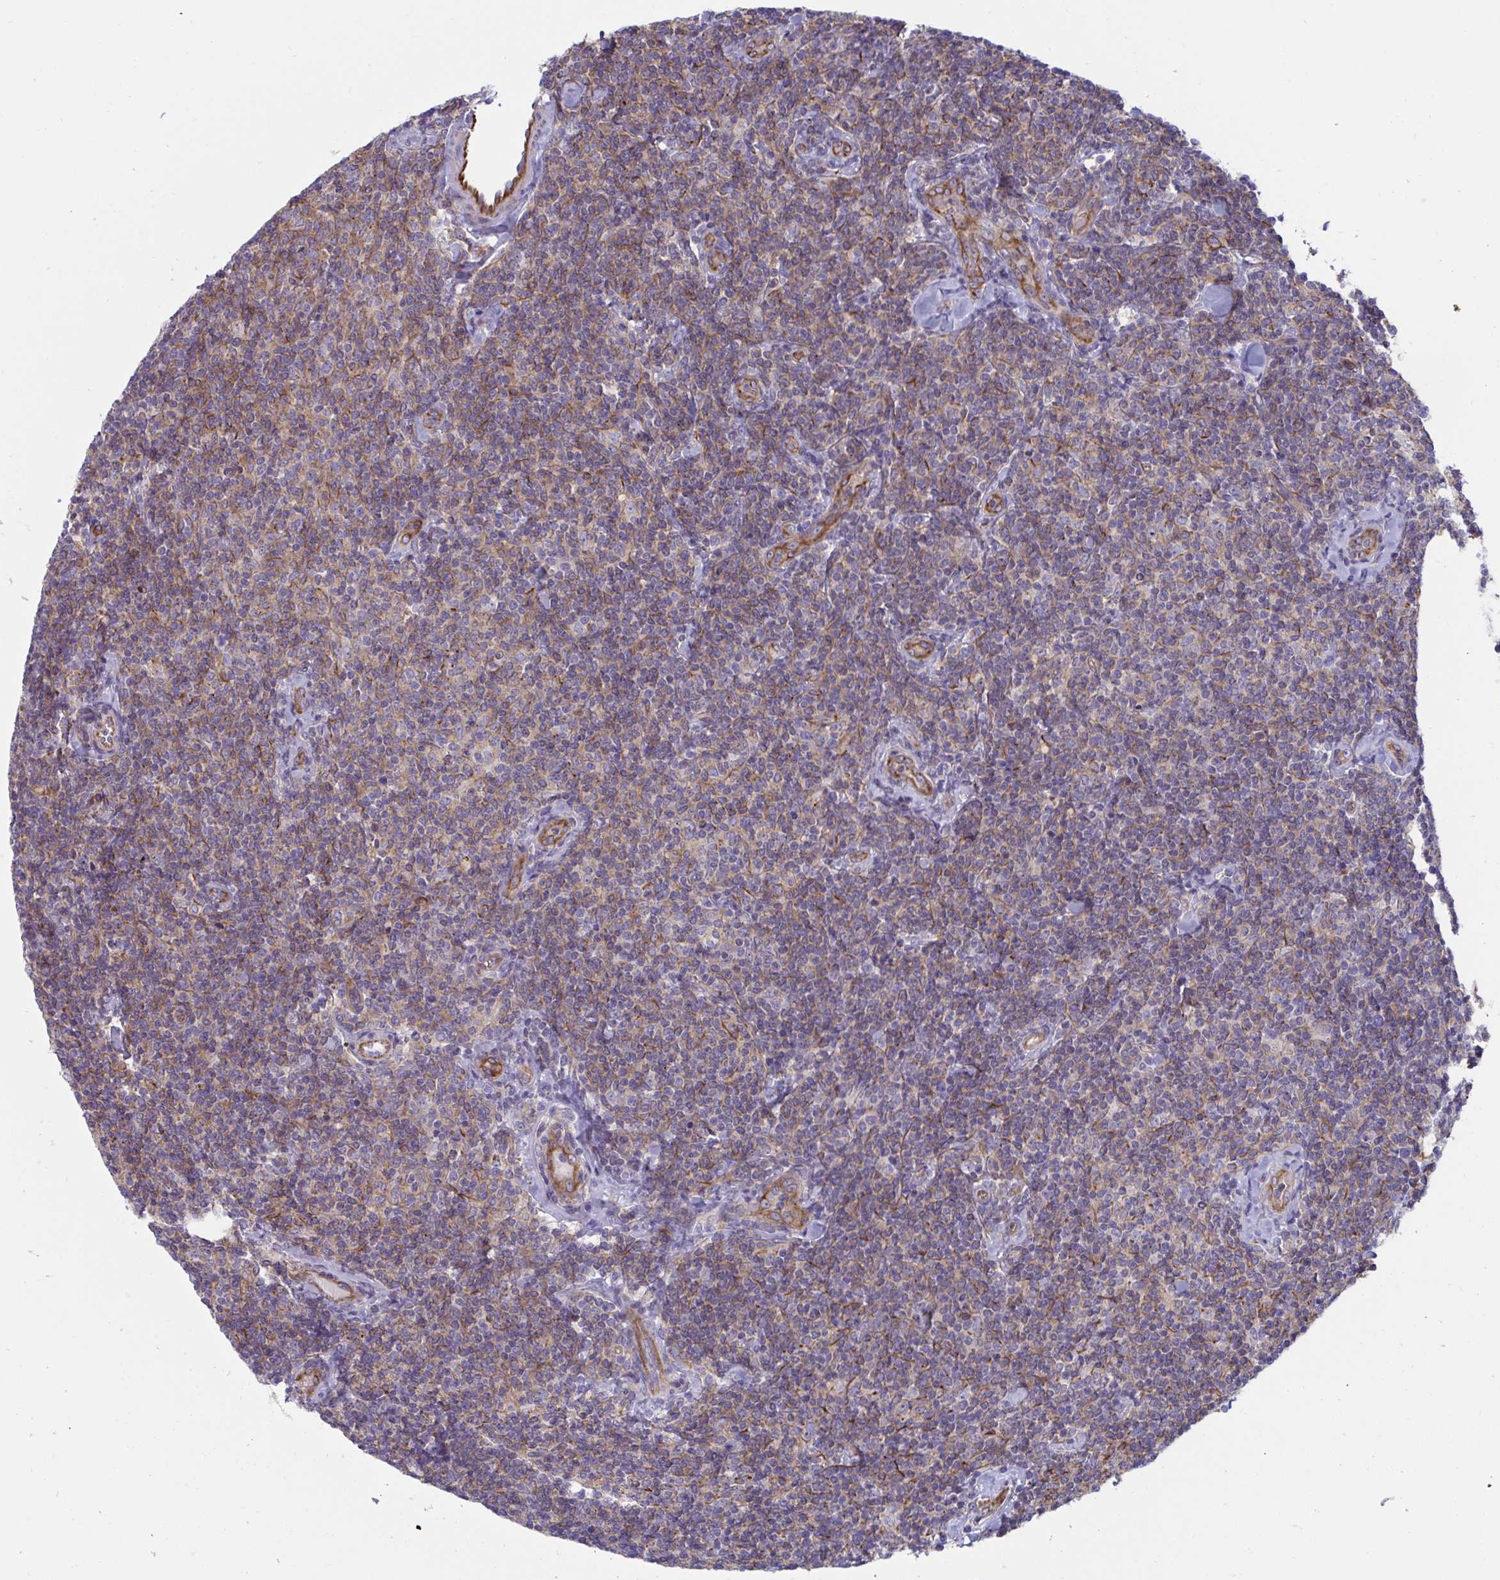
{"staining": {"intensity": "weak", "quantity": "25%-75%", "location": "cytoplasmic/membranous"}, "tissue": "lymphoma", "cell_type": "Tumor cells", "image_type": "cancer", "snomed": [{"axis": "morphology", "description": "Malignant lymphoma, non-Hodgkin's type, Low grade"}, {"axis": "topography", "description": "Lymph node"}], "caption": "IHC histopathology image of neoplastic tissue: human low-grade malignant lymphoma, non-Hodgkin's type stained using immunohistochemistry reveals low levels of weak protein expression localized specifically in the cytoplasmic/membranous of tumor cells, appearing as a cytoplasmic/membranous brown color.", "gene": "SLC9A6", "patient": {"sex": "female", "age": 56}}